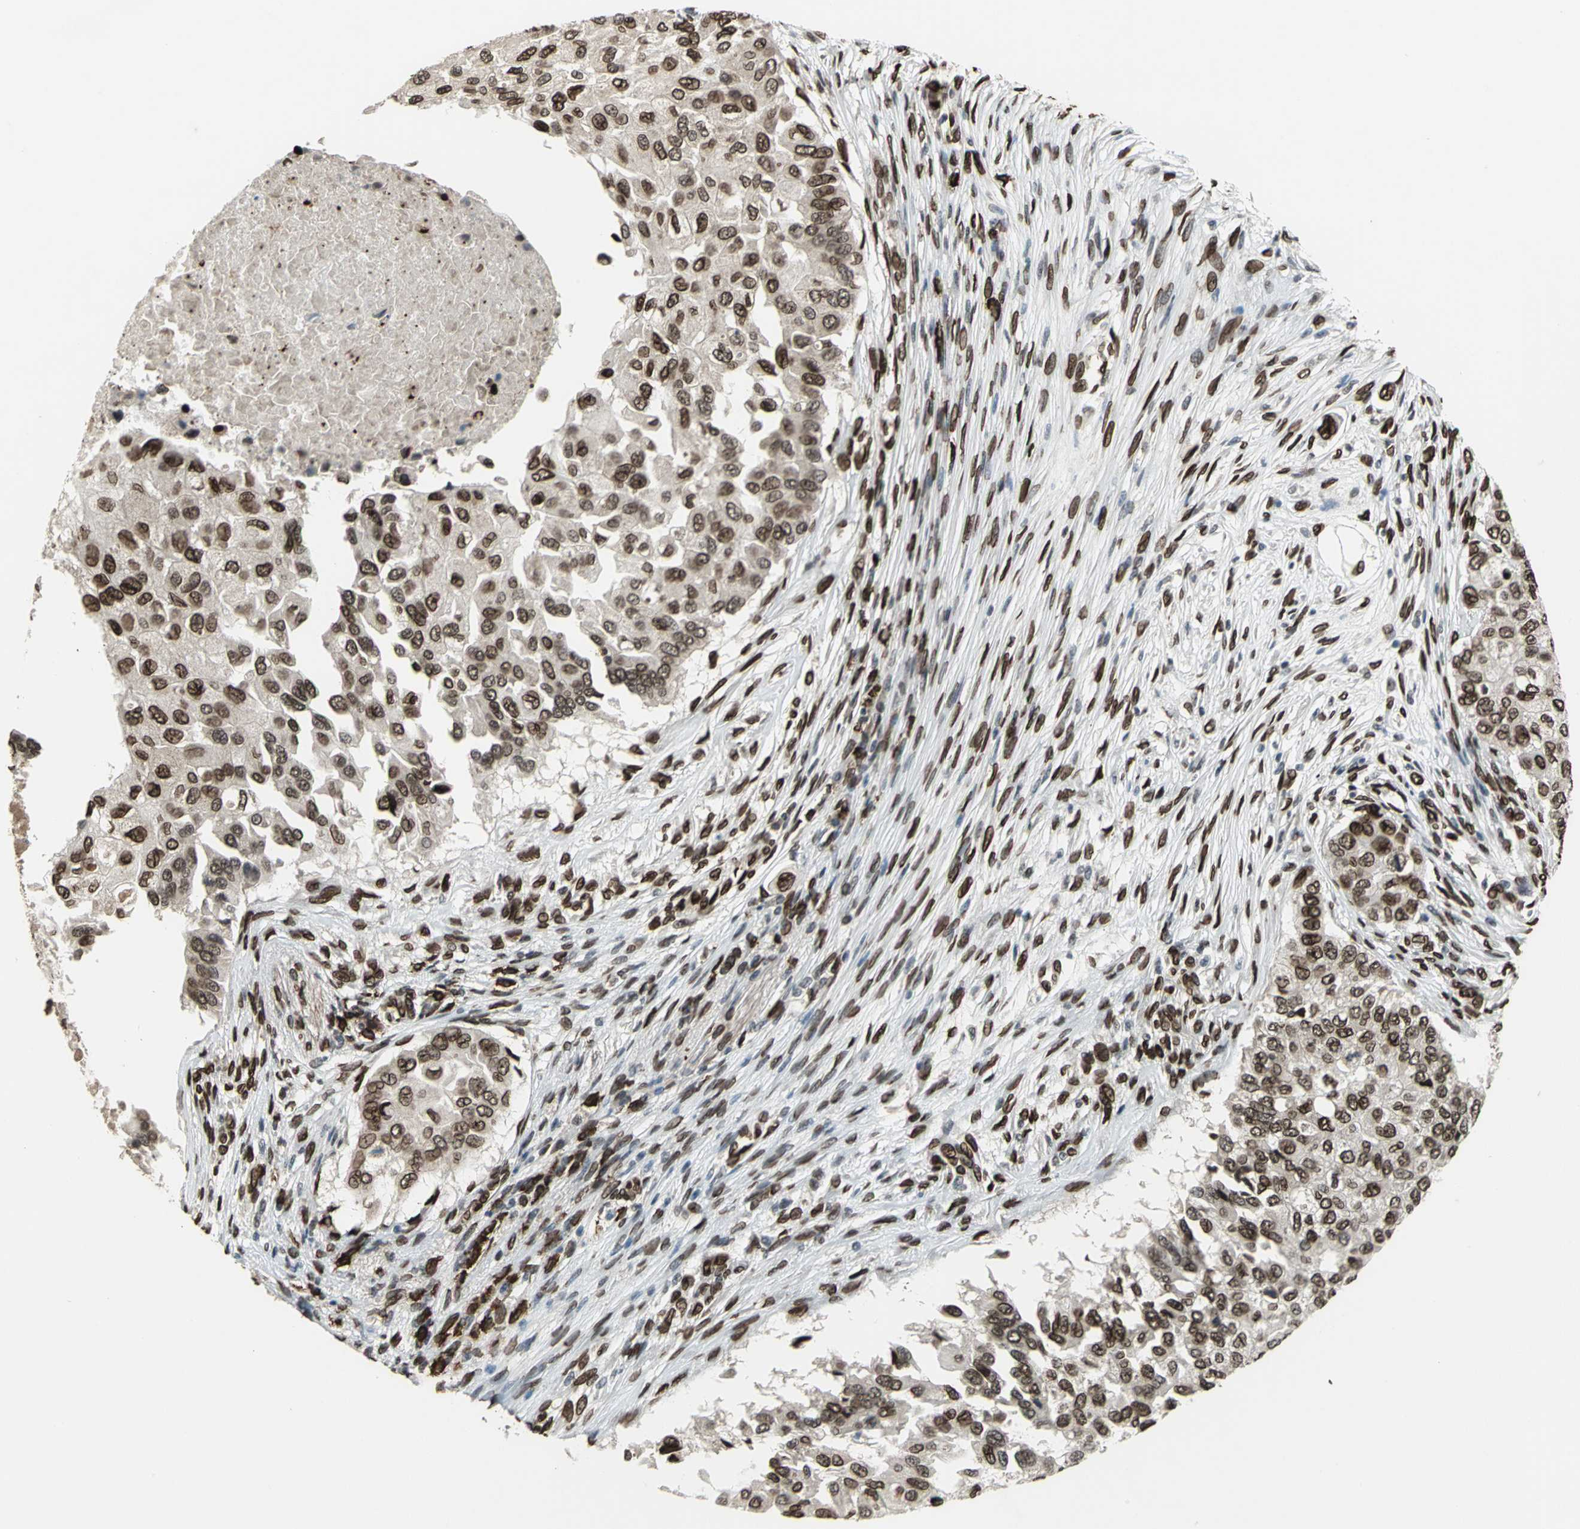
{"staining": {"intensity": "strong", "quantity": ">75%", "location": "cytoplasmic/membranous,nuclear"}, "tissue": "breast cancer", "cell_type": "Tumor cells", "image_type": "cancer", "snomed": [{"axis": "morphology", "description": "Normal tissue, NOS"}, {"axis": "morphology", "description": "Duct carcinoma"}, {"axis": "topography", "description": "Breast"}], "caption": "A micrograph of human invasive ductal carcinoma (breast) stained for a protein reveals strong cytoplasmic/membranous and nuclear brown staining in tumor cells.", "gene": "ISY1", "patient": {"sex": "female", "age": 49}}